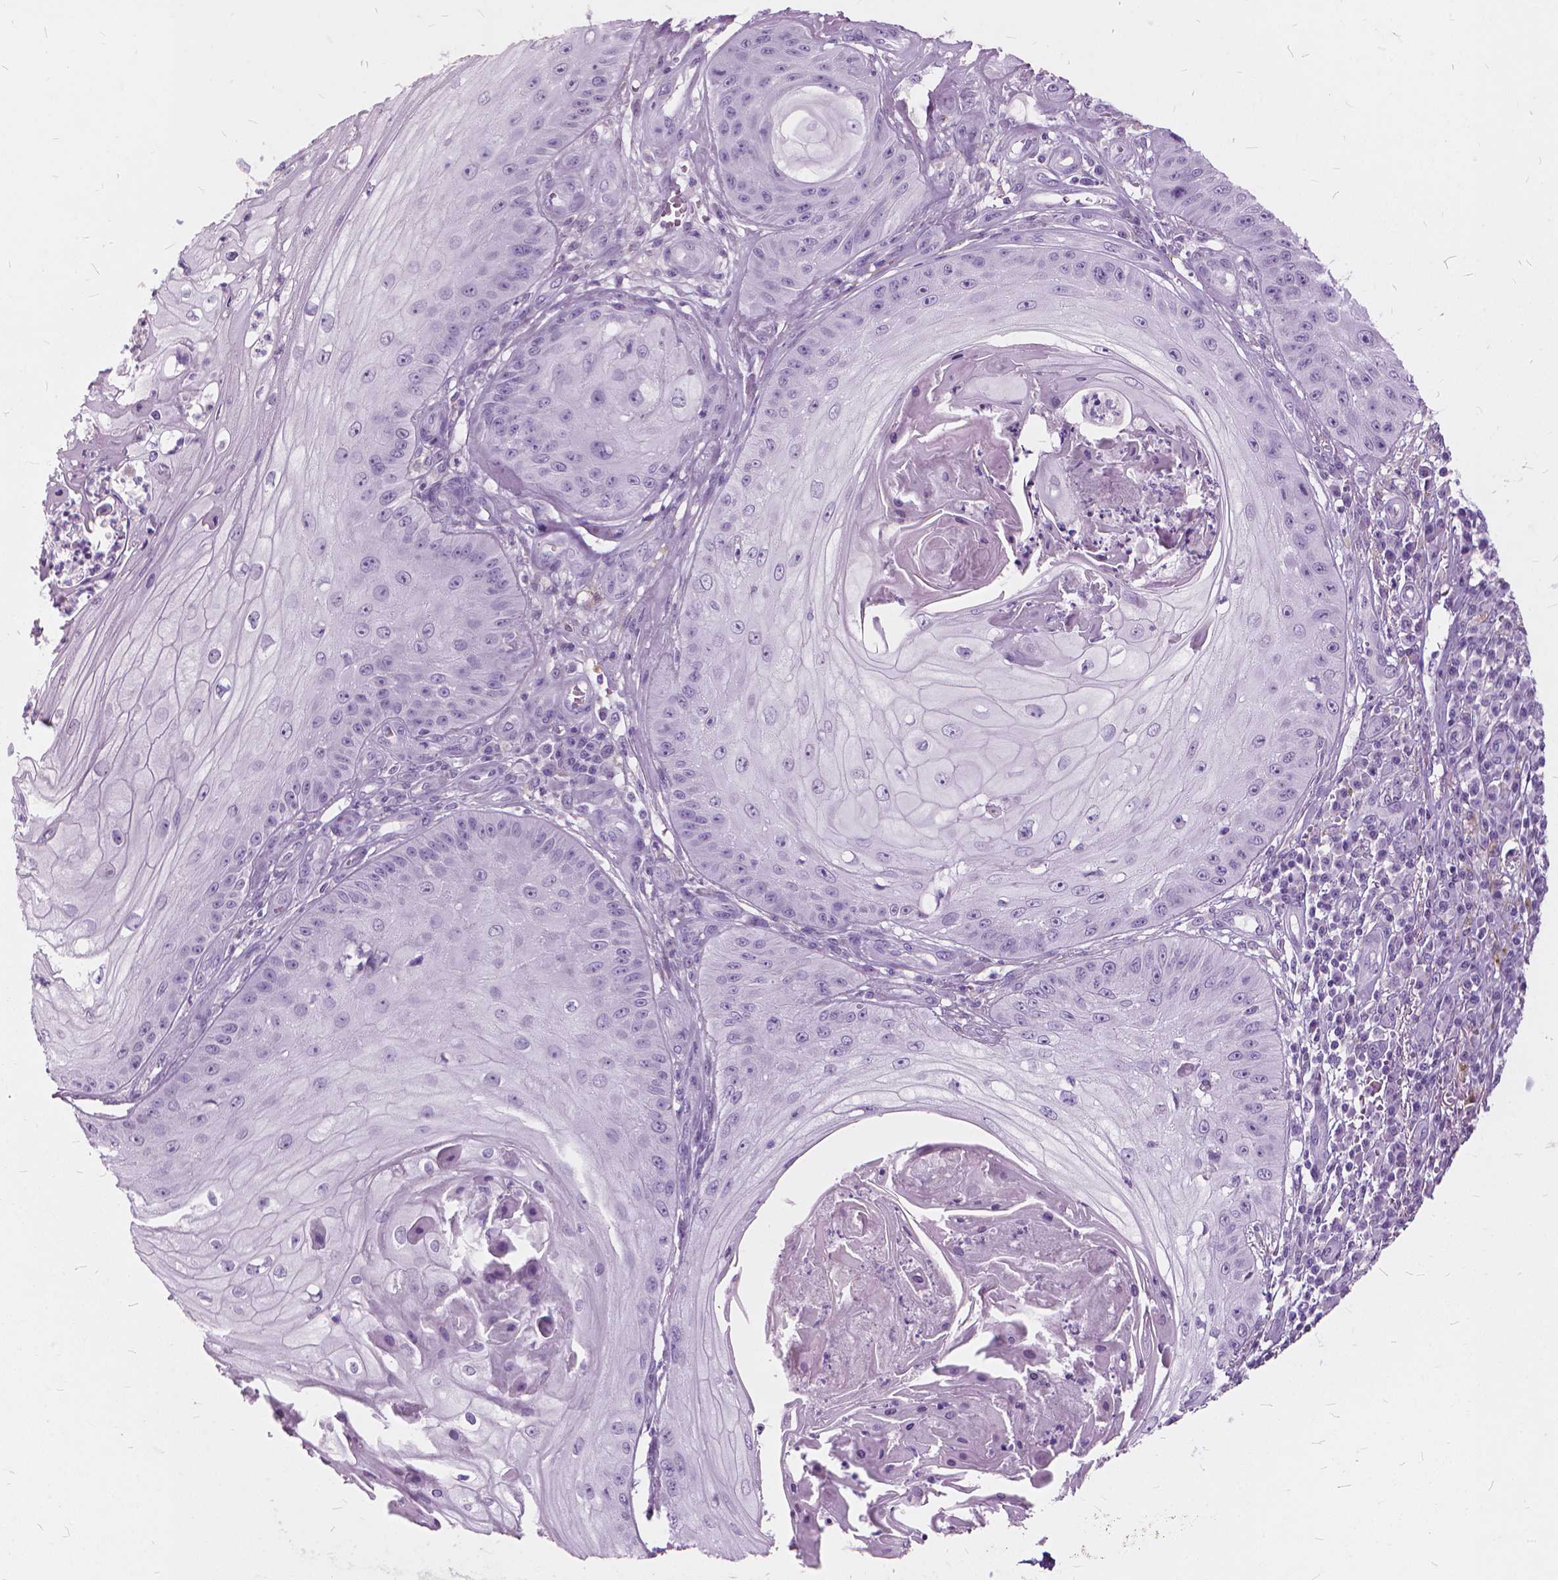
{"staining": {"intensity": "negative", "quantity": "none", "location": "none"}, "tissue": "skin cancer", "cell_type": "Tumor cells", "image_type": "cancer", "snomed": [{"axis": "morphology", "description": "Squamous cell carcinoma, NOS"}, {"axis": "topography", "description": "Skin"}], "caption": "Immunohistochemistry (IHC) photomicrograph of neoplastic tissue: skin squamous cell carcinoma stained with DAB exhibits no significant protein positivity in tumor cells. (Stains: DAB IHC with hematoxylin counter stain, Microscopy: brightfield microscopy at high magnification).", "gene": "DNM1", "patient": {"sex": "male", "age": 70}}